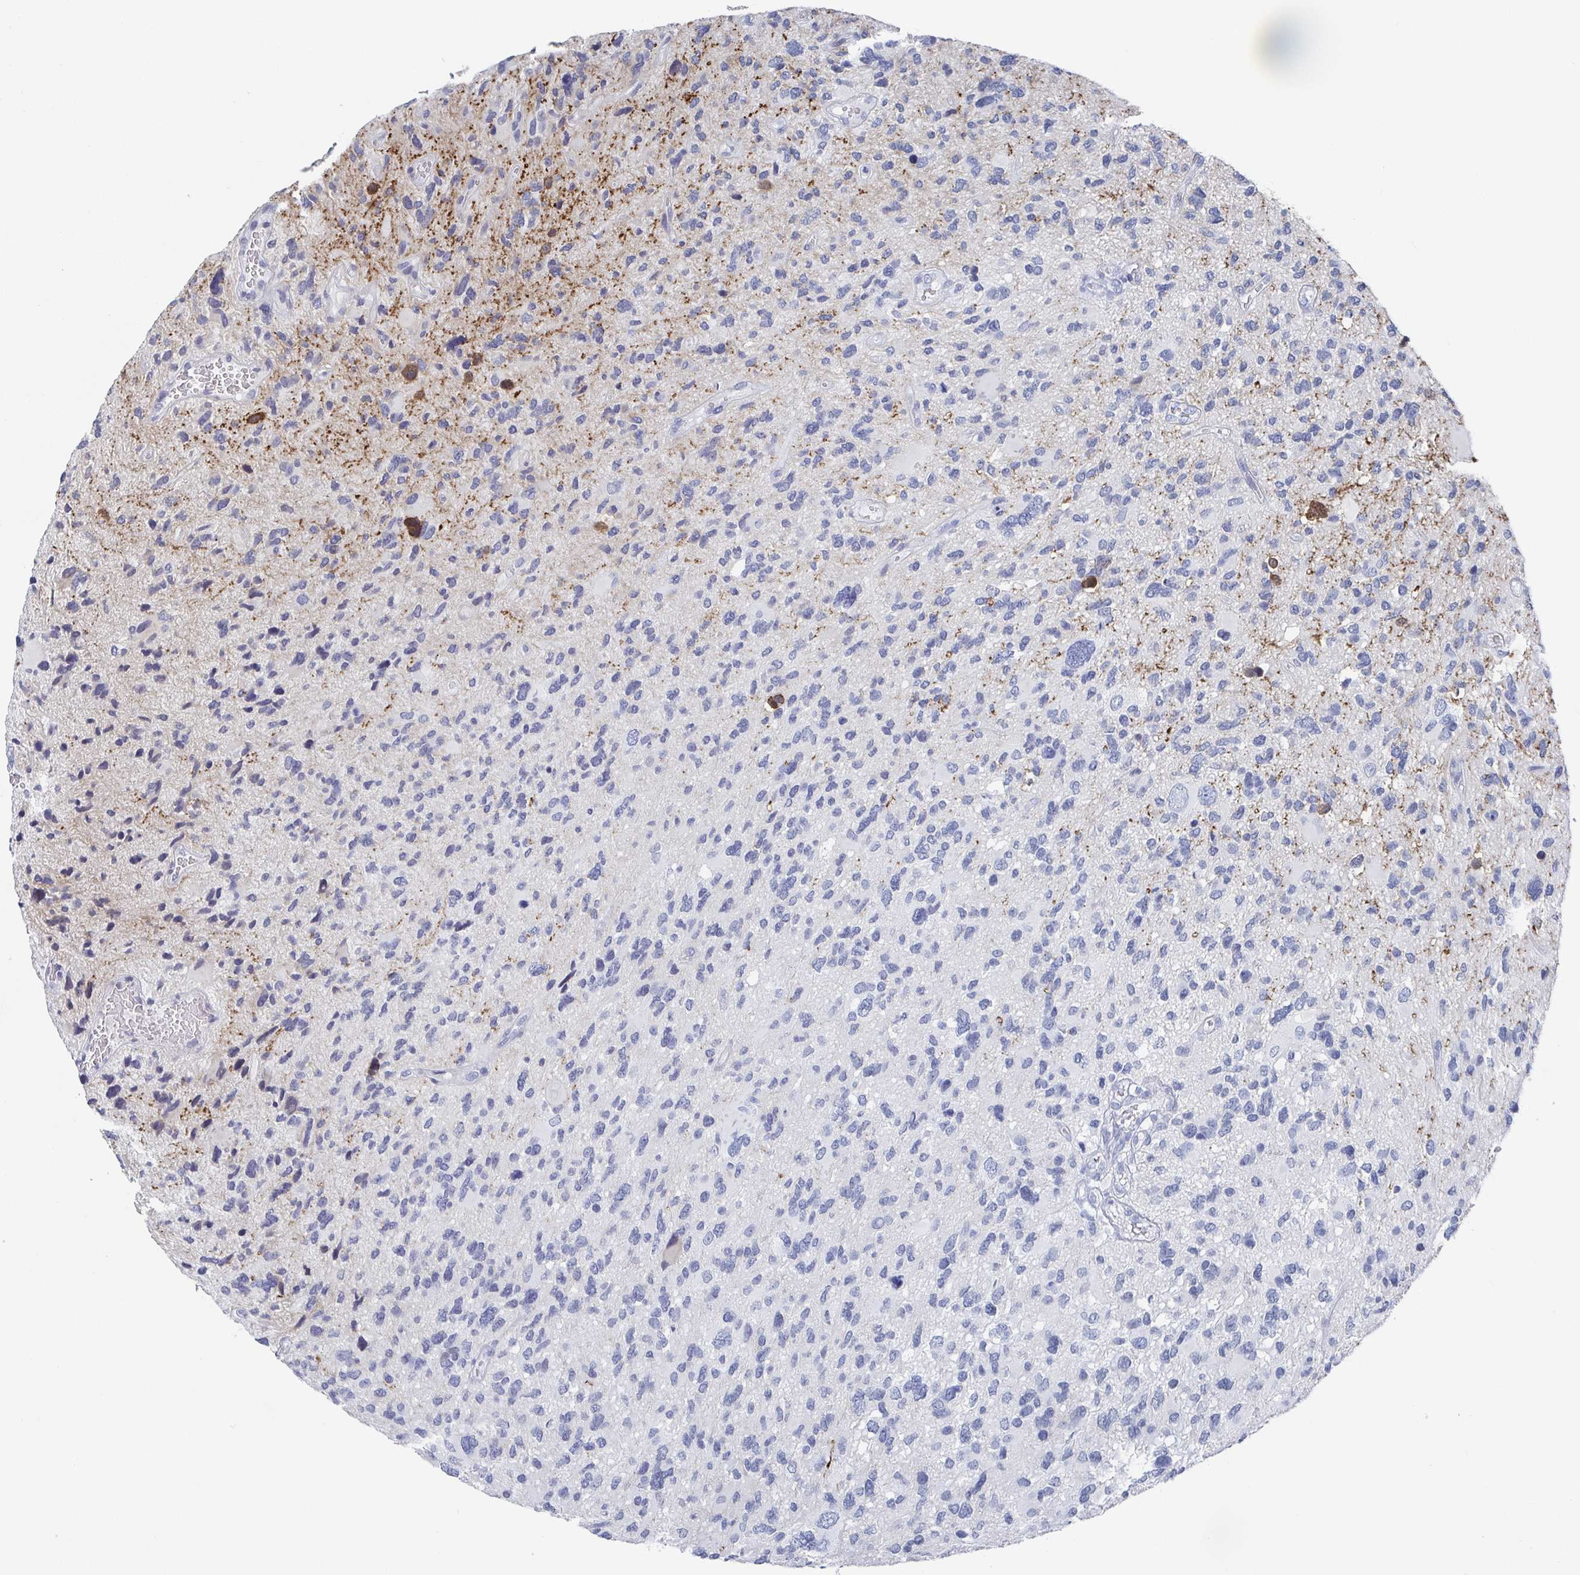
{"staining": {"intensity": "negative", "quantity": "none", "location": "none"}, "tissue": "glioma", "cell_type": "Tumor cells", "image_type": "cancer", "snomed": [{"axis": "morphology", "description": "Glioma, malignant, High grade"}, {"axis": "topography", "description": "Brain"}], "caption": "Histopathology image shows no protein staining in tumor cells of glioma tissue. The staining was performed using DAB (3,3'-diaminobenzidine) to visualize the protein expression in brown, while the nuclei were stained in blue with hematoxylin (Magnification: 20x).", "gene": "CAMKV", "patient": {"sex": "female", "age": 11}}